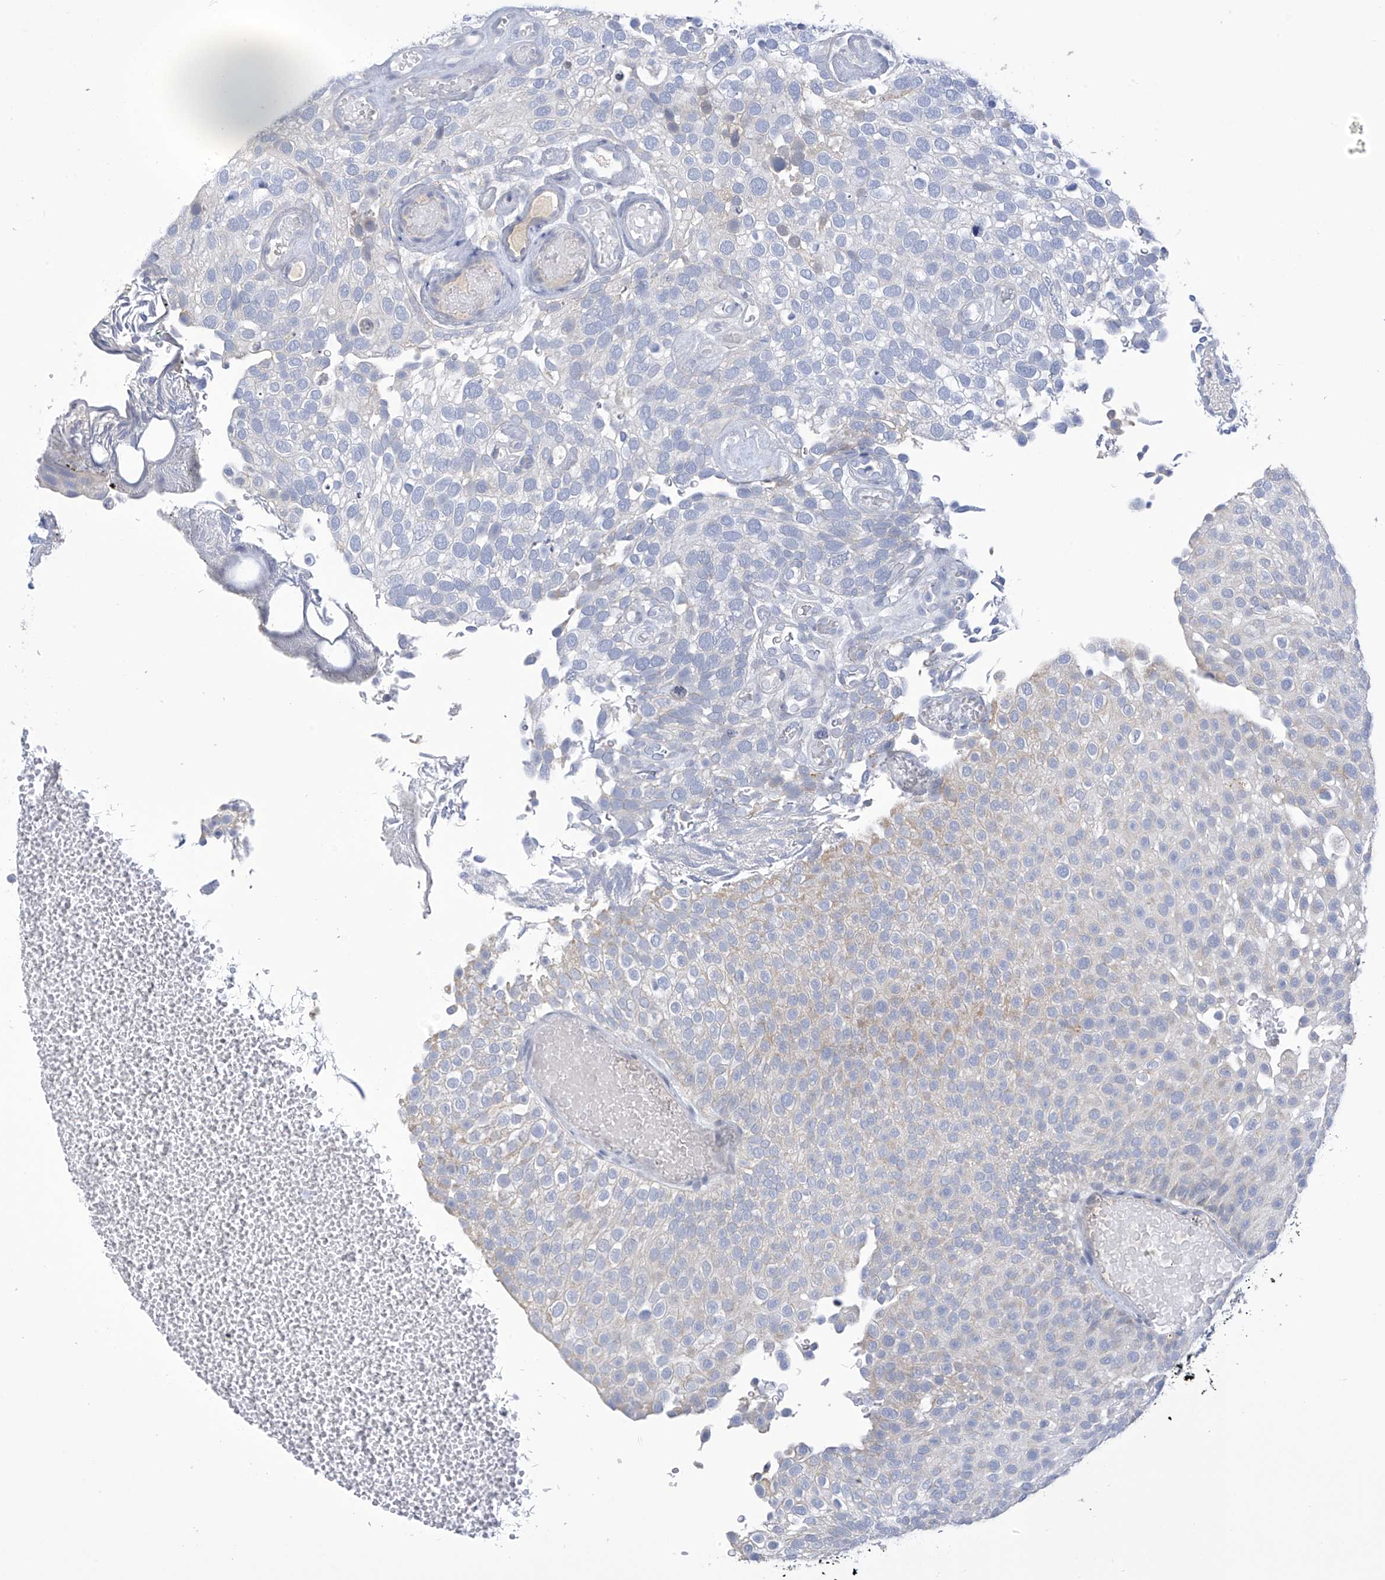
{"staining": {"intensity": "negative", "quantity": "none", "location": "none"}, "tissue": "urothelial cancer", "cell_type": "Tumor cells", "image_type": "cancer", "snomed": [{"axis": "morphology", "description": "Urothelial carcinoma, Low grade"}, {"axis": "topography", "description": "Urinary bladder"}], "caption": "Human urothelial carcinoma (low-grade) stained for a protein using immunohistochemistry shows no positivity in tumor cells.", "gene": "IBA57", "patient": {"sex": "male", "age": 78}}